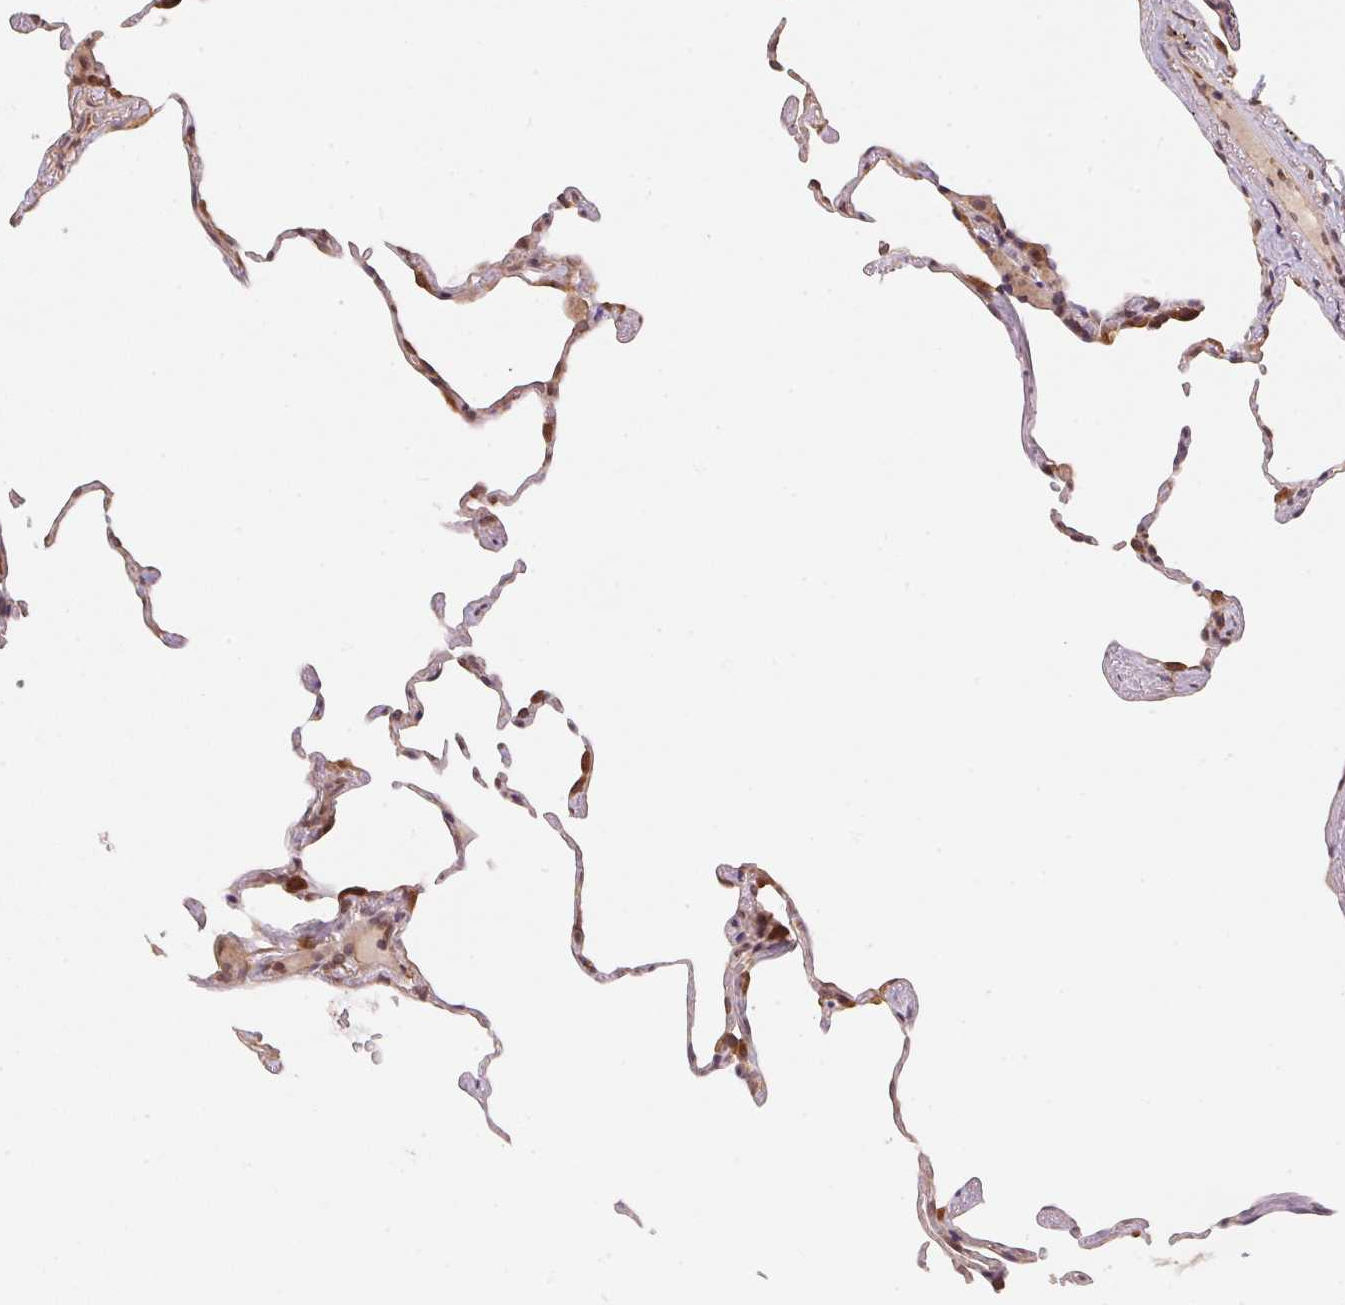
{"staining": {"intensity": "moderate", "quantity": "25%-75%", "location": "cytoplasmic/membranous"}, "tissue": "lung", "cell_type": "Alveolar cells", "image_type": "normal", "snomed": [{"axis": "morphology", "description": "Normal tissue, NOS"}, {"axis": "topography", "description": "Lung"}], "caption": "Unremarkable lung was stained to show a protein in brown. There is medium levels of moderate cytoplasmic/membranous expression in about 25%-75% of alveolar cells. (DAB = brown stain, brightfield microscopy at high magnification).", "gene": "EI24", "patient": {"sex": "female", "age": 57}}